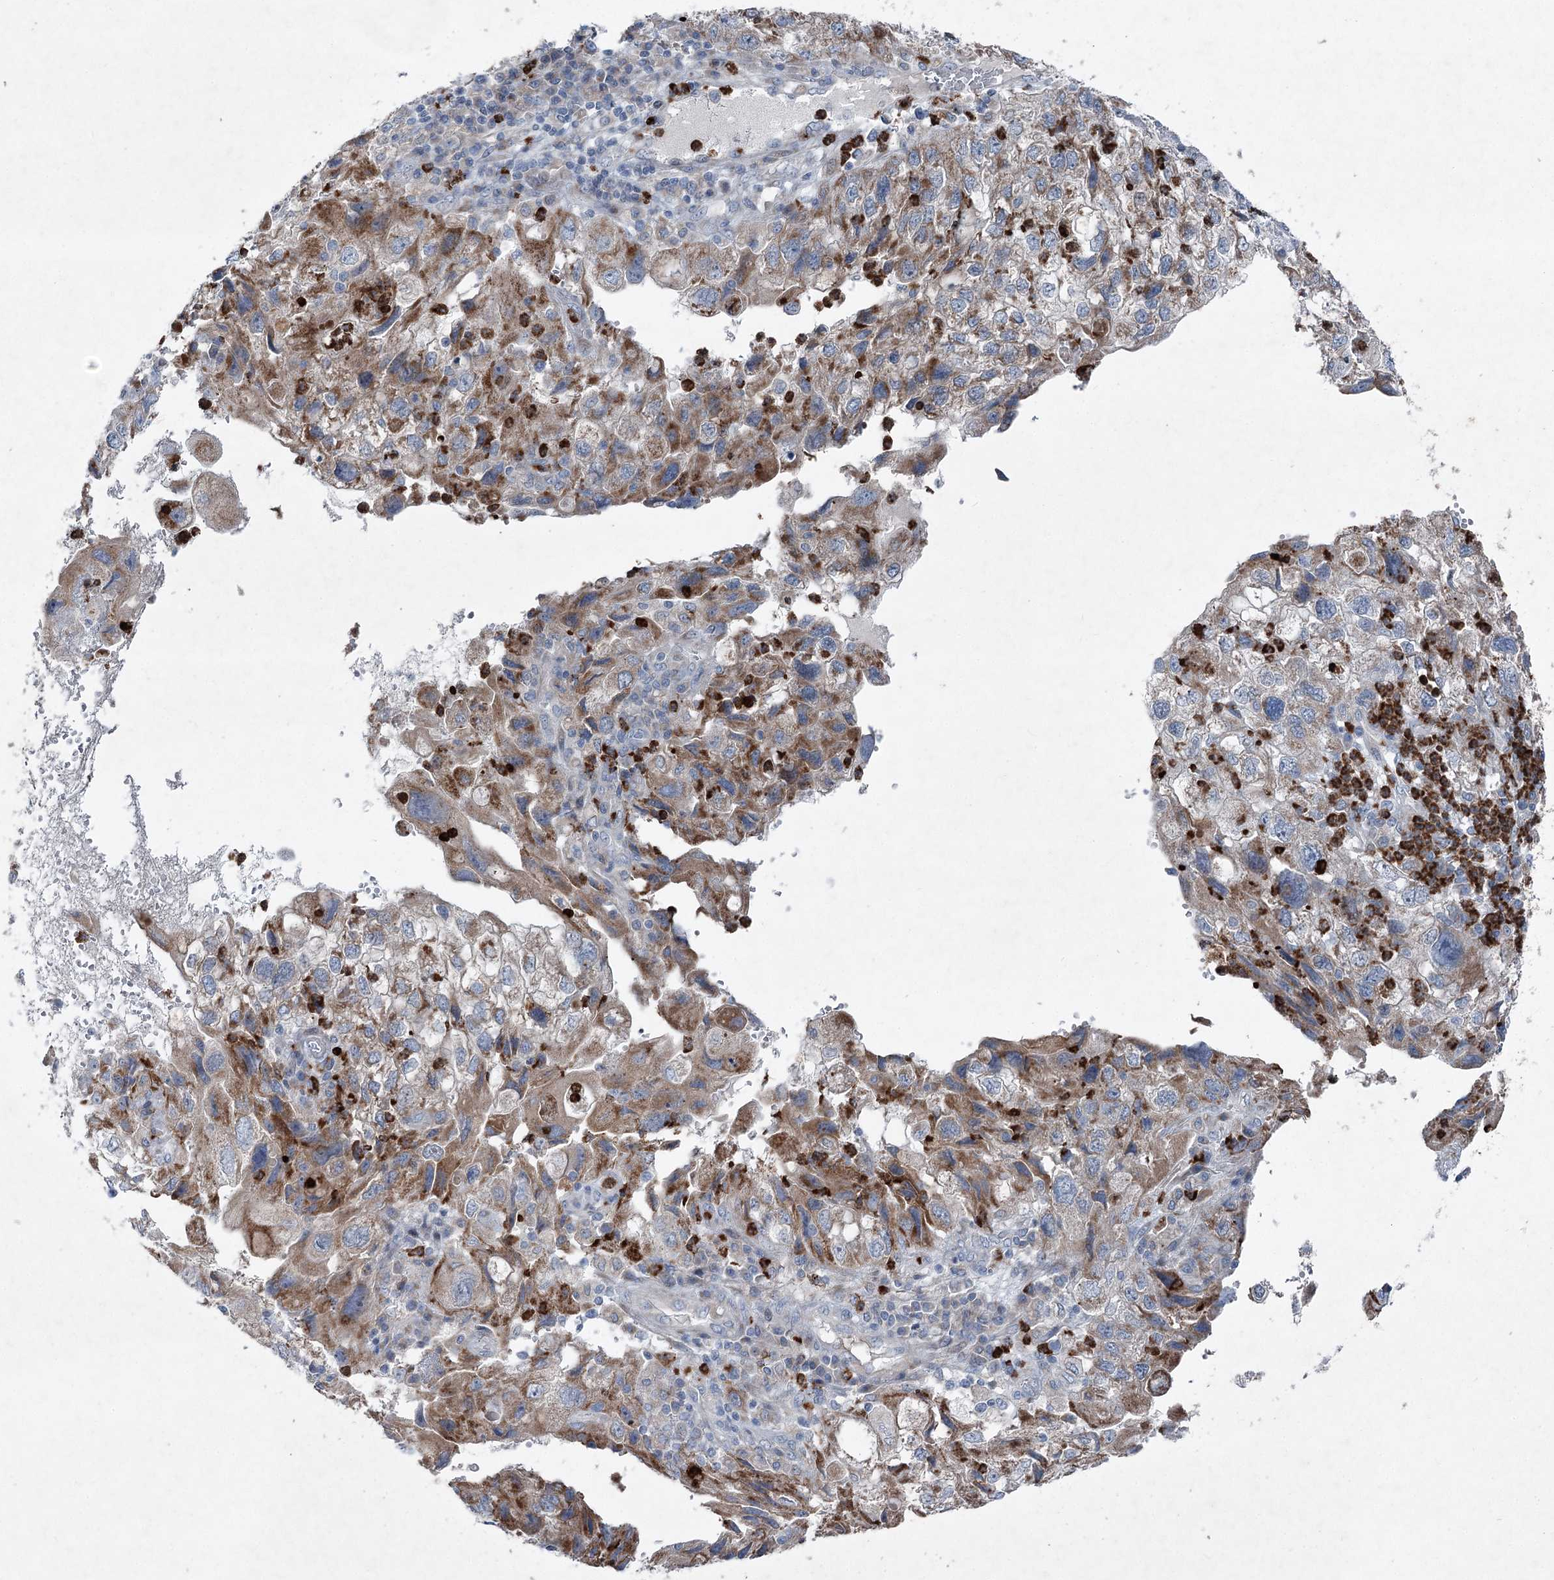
{"staining": {"intensity": "moderate", "quantity": ">75%", "location": "cytoplasmic/membranous"}, "tissue": "endometrial cancer", "cell_type": "Tumor cells", "image_type": "cancer", "snomed": [{"axis": "morphology", "description": "Adenocarcinoma, NOS"}, {"axis": "topography", "description": "Endometrium"}], "caption": "A high-resolution photomicrograph shows IHC staining of endometrial cancer (adenocarcinoma), which exhibits moderate cytoplasmic/membranous expression in about >75% of tumor cells.", "gene": "PLA2G12A", "patient": {"sex": "female", "age": 49}}